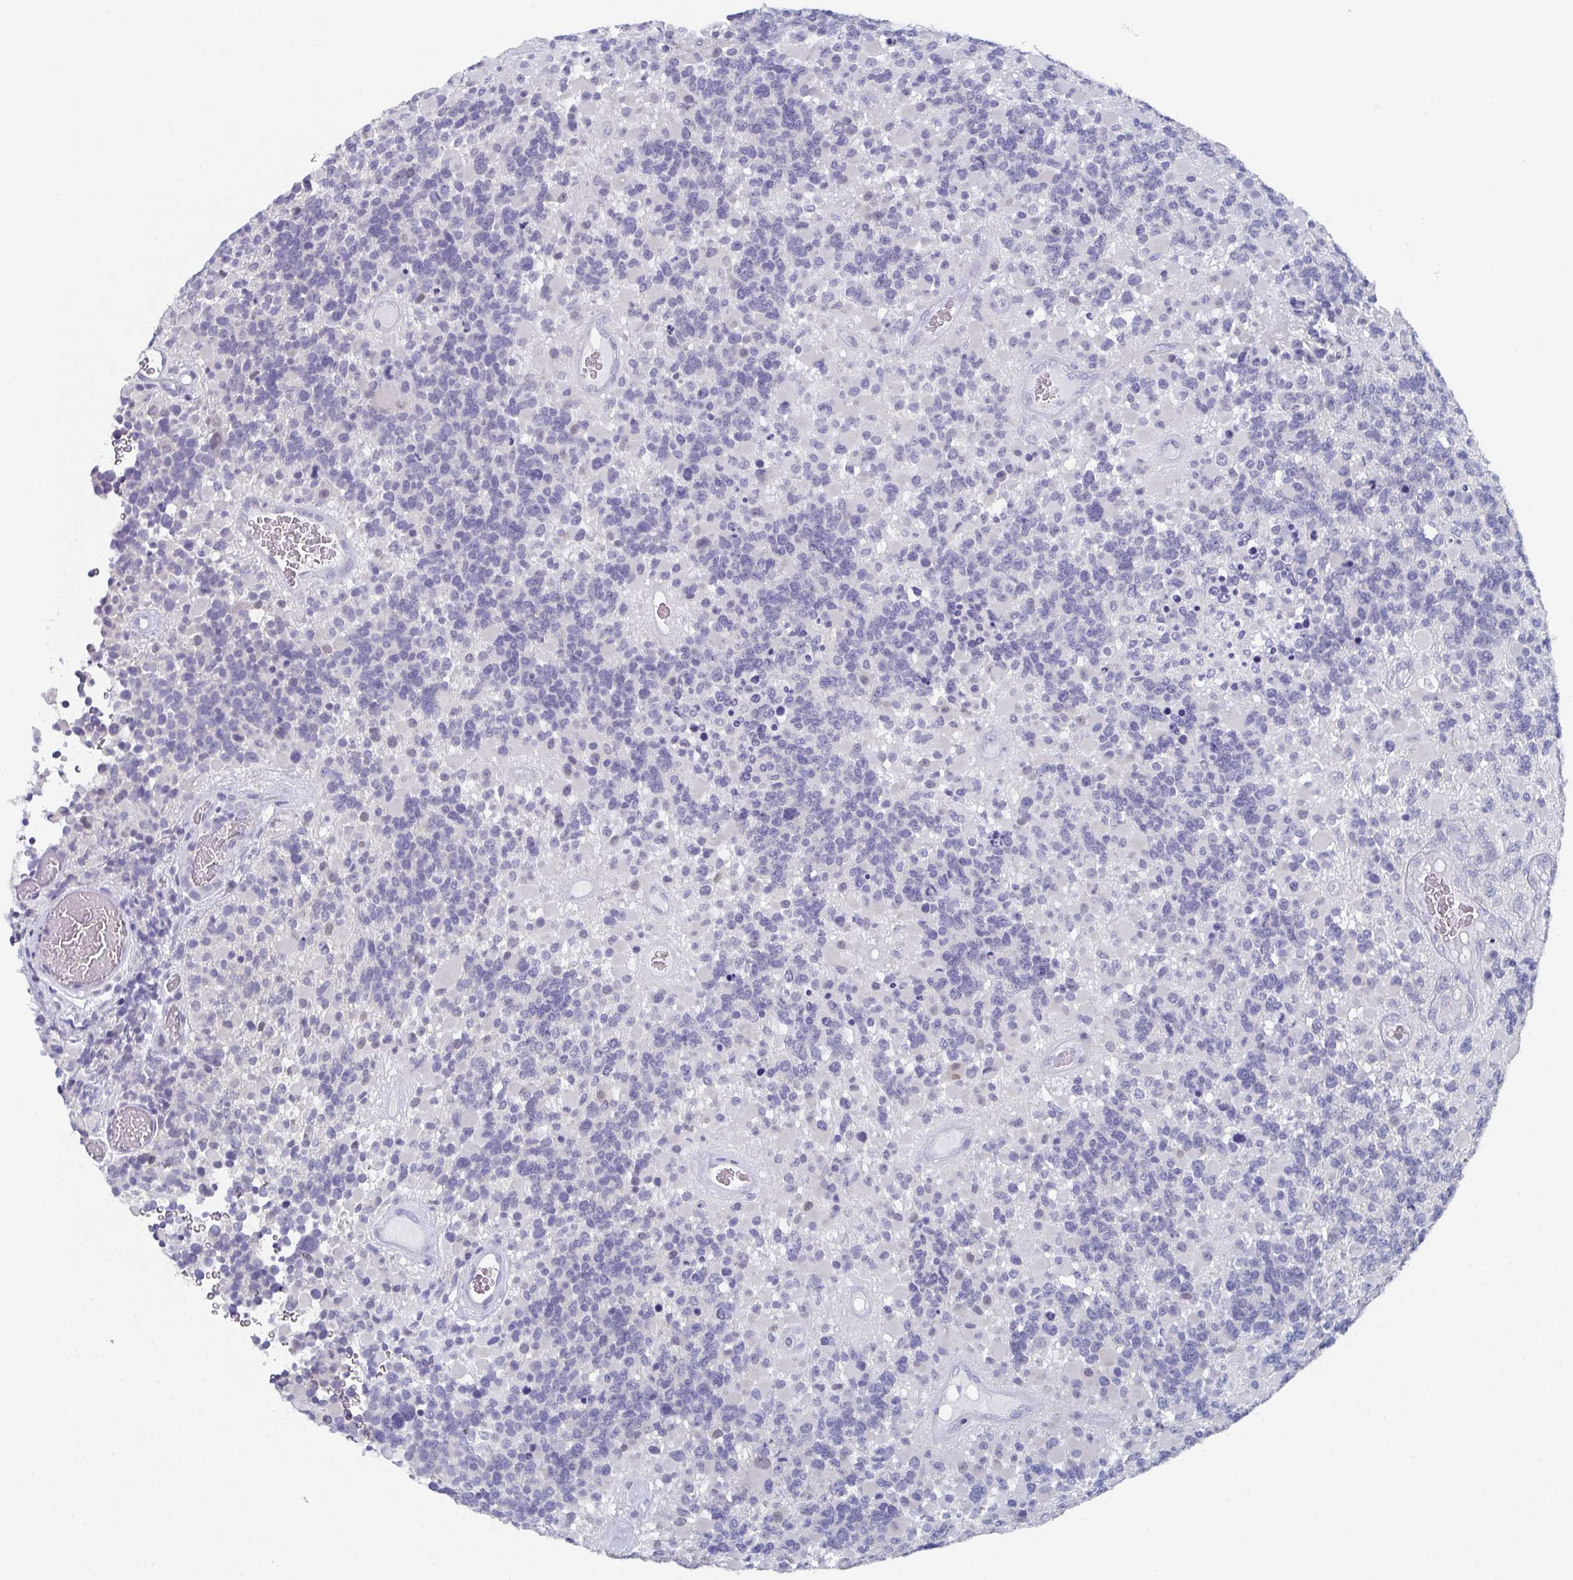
{"staining": {"intensity": "negative", "quantity": "none", "location": "none"}, "tissue": "glioma", "cell_type": "Tumor cells", "image_type": "cancer", "snomed": [{"axis": "morphology", "description": "Glioma, malignant, High grade"}, {"axis": "topography", "description": "Brain"}], "caption": "This is an IHC image of human glioma. There is no positivity in tumor cells.", "gene": "DYDC2", "patient": {"sex": "female", "age": 40}}